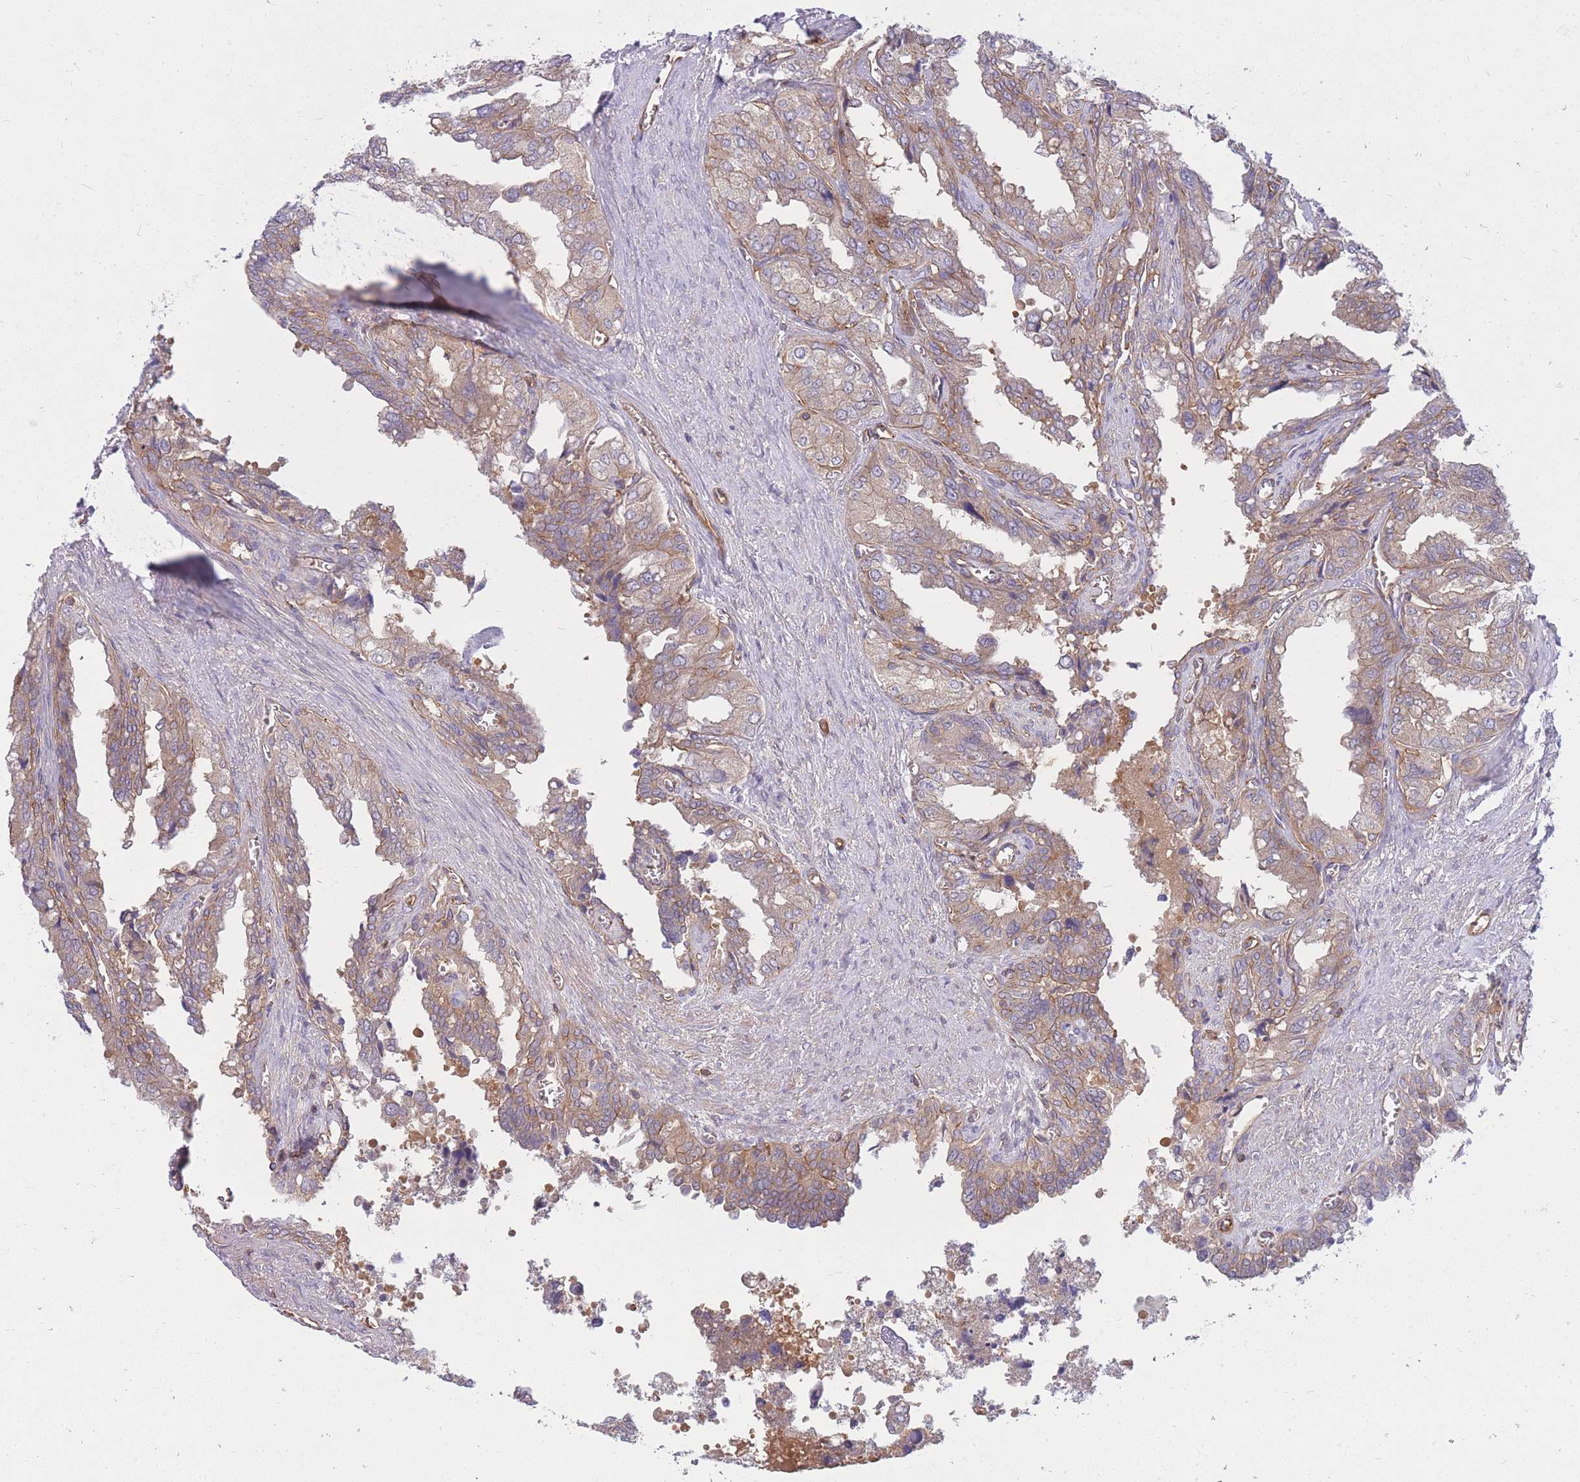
{"staining": {"intensity": "moderate", "quantity": ">75%", "location": "cytoplasmic/membranous"}, "tissue": "seminal vesicle", "cell_type": "Glandular cells", "image_type": "normal", "snomed": [{"axis": "morphology", "description": "Normal tissue, NOS"}, {"axis": "topography", "description": "Seminal veicle"}], "caption": "The histopathology image reveals staining of unremarkable seminal vesicle, revealing moderate cytoplasmic/membranous protein staining (brown color) within glandular cells. Using DAB (3,3'-diaminobenzidine) (brown) and hematoxylin (blue) stains, captured at high magnification using brightfield microscopy.", "gene": "GGA1", "patient": {"sex": "male", "age": 67}}